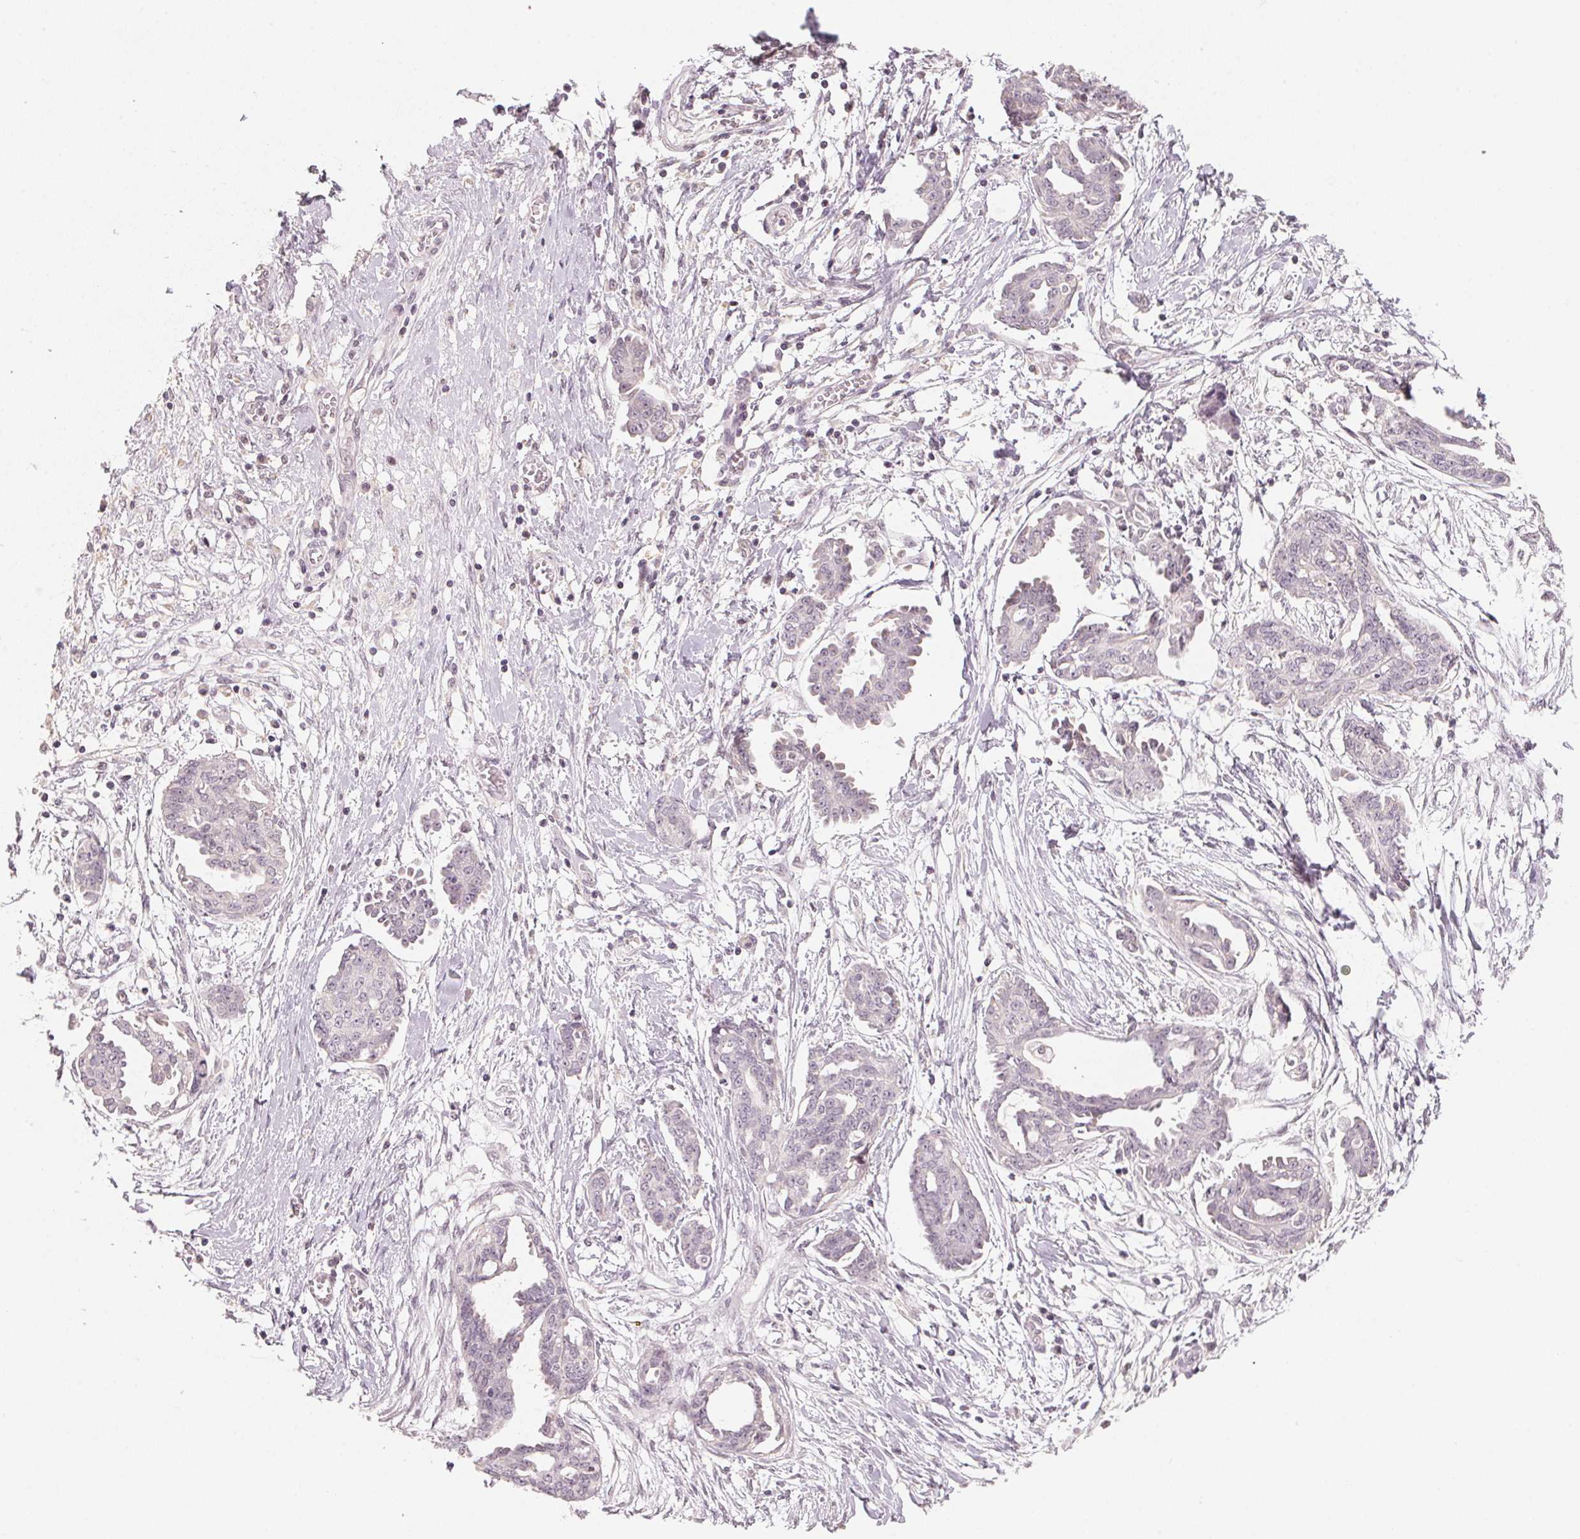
{"staining": {"intensity": "negative", "quantity": "none", "location": "none"}, "tissue": "ovarian cancer", "cell_type": "Tumor cells", "image_type": "cancer", "snomed": [{"axis": "morphology", "description": "Cystadenocarcinoma, serous, NOS"}, {"axis": "topography", "description": "Ovary"}], "caption": "Human serous cystadenocarcinoma (ovarian) stained for a protein using immunohistochemistry exhibits no expression in tumor cells.", "gene": "ANKRD31", "patient": {"sex": "female", "age": 71}}